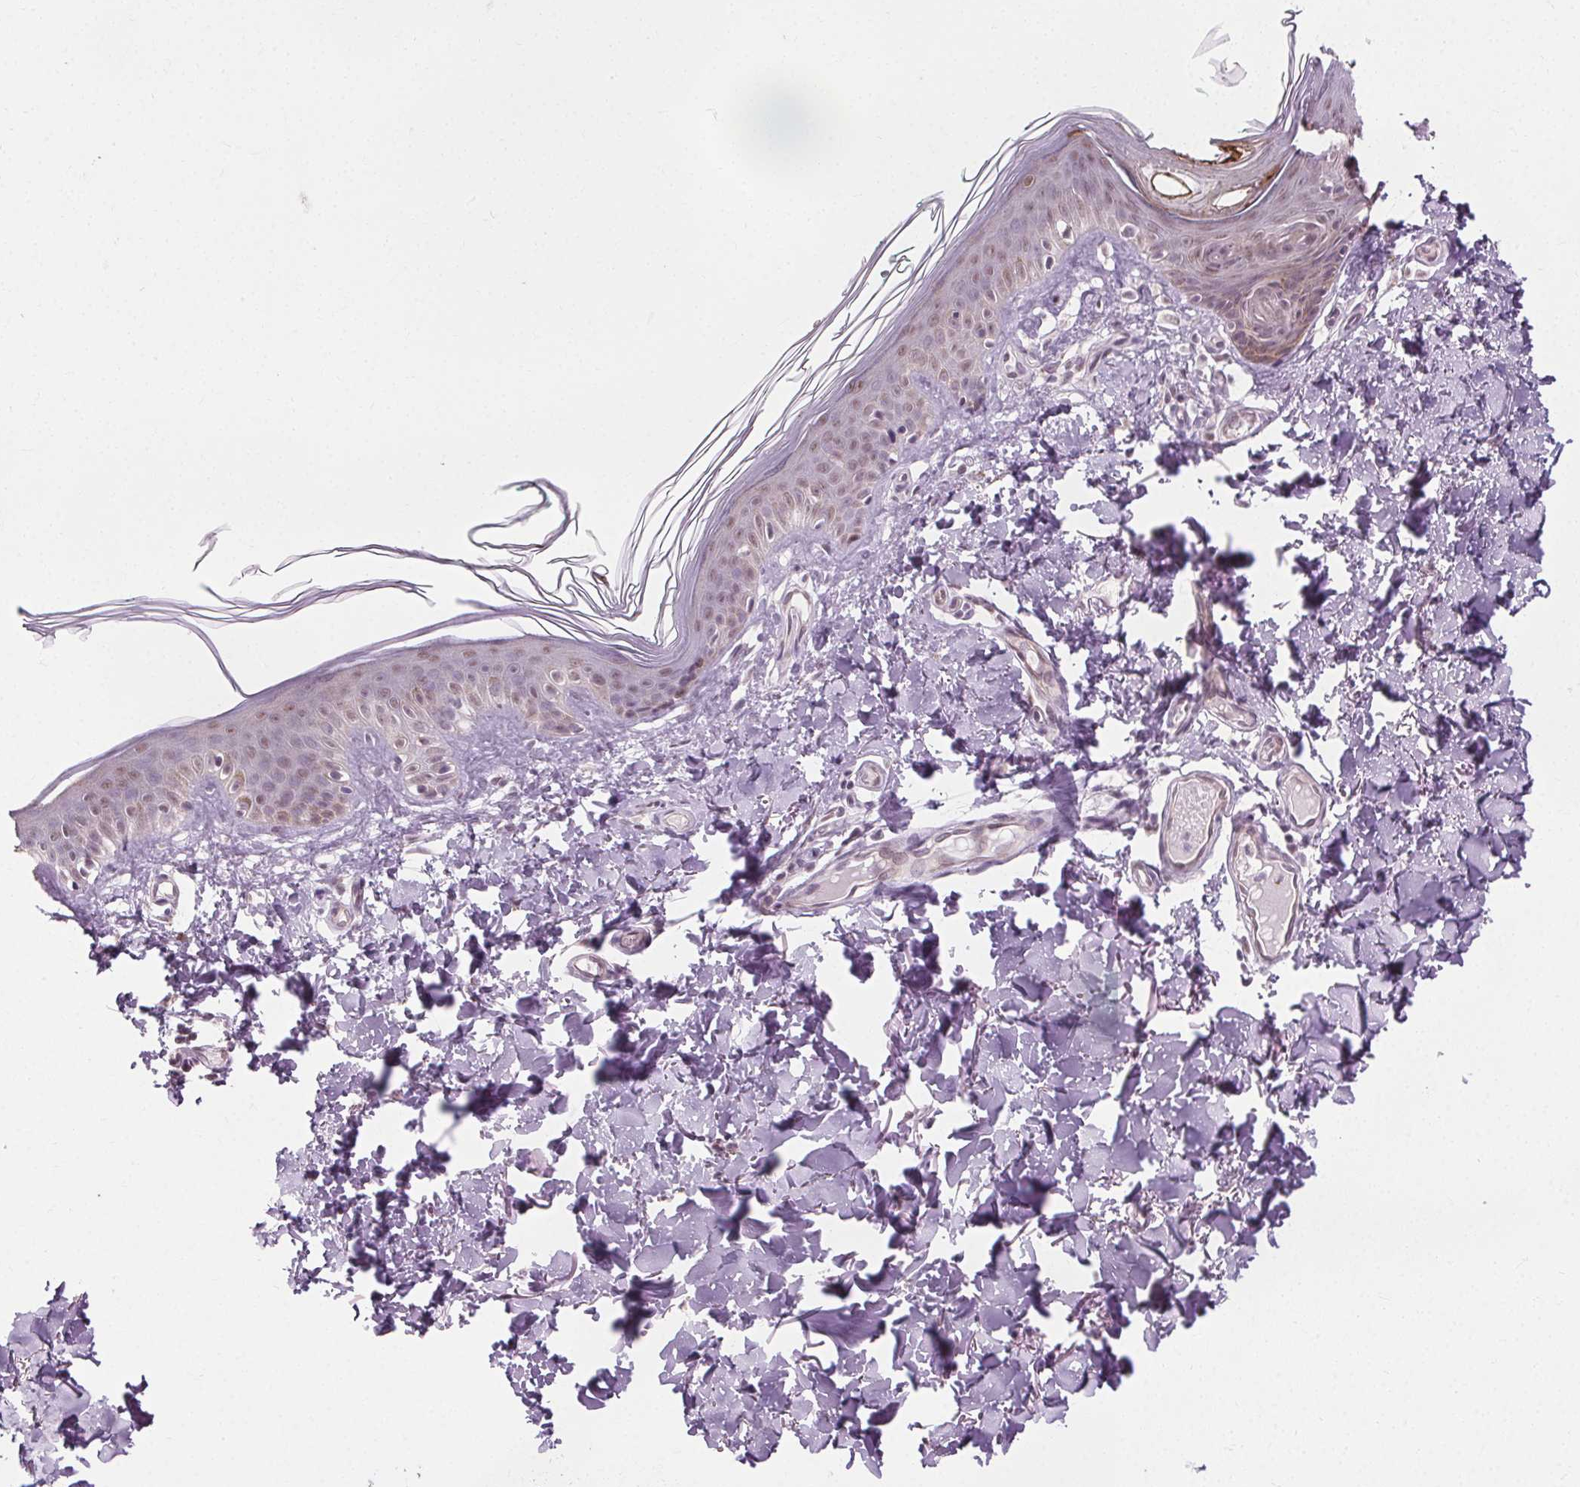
{"staining": {"intensity": "negative", "quantity": "none", "location": "none"}, "tissue": "skin", "cell_type": "Fibroblasts", "image_type": "normal", "snomed": [{"axis": "morphology", "description": "Normal tissue, NOS"}, {"axis": "topography", "description": "Skin"}, {"axis": "topography", "description": "Peripheral nerve tissue"}], "caption": "The micrograph reveals no staining of fibroblasts in benign skin.", "gene": "CEBPA", "patient": {"sex": "female", "age": 45}}